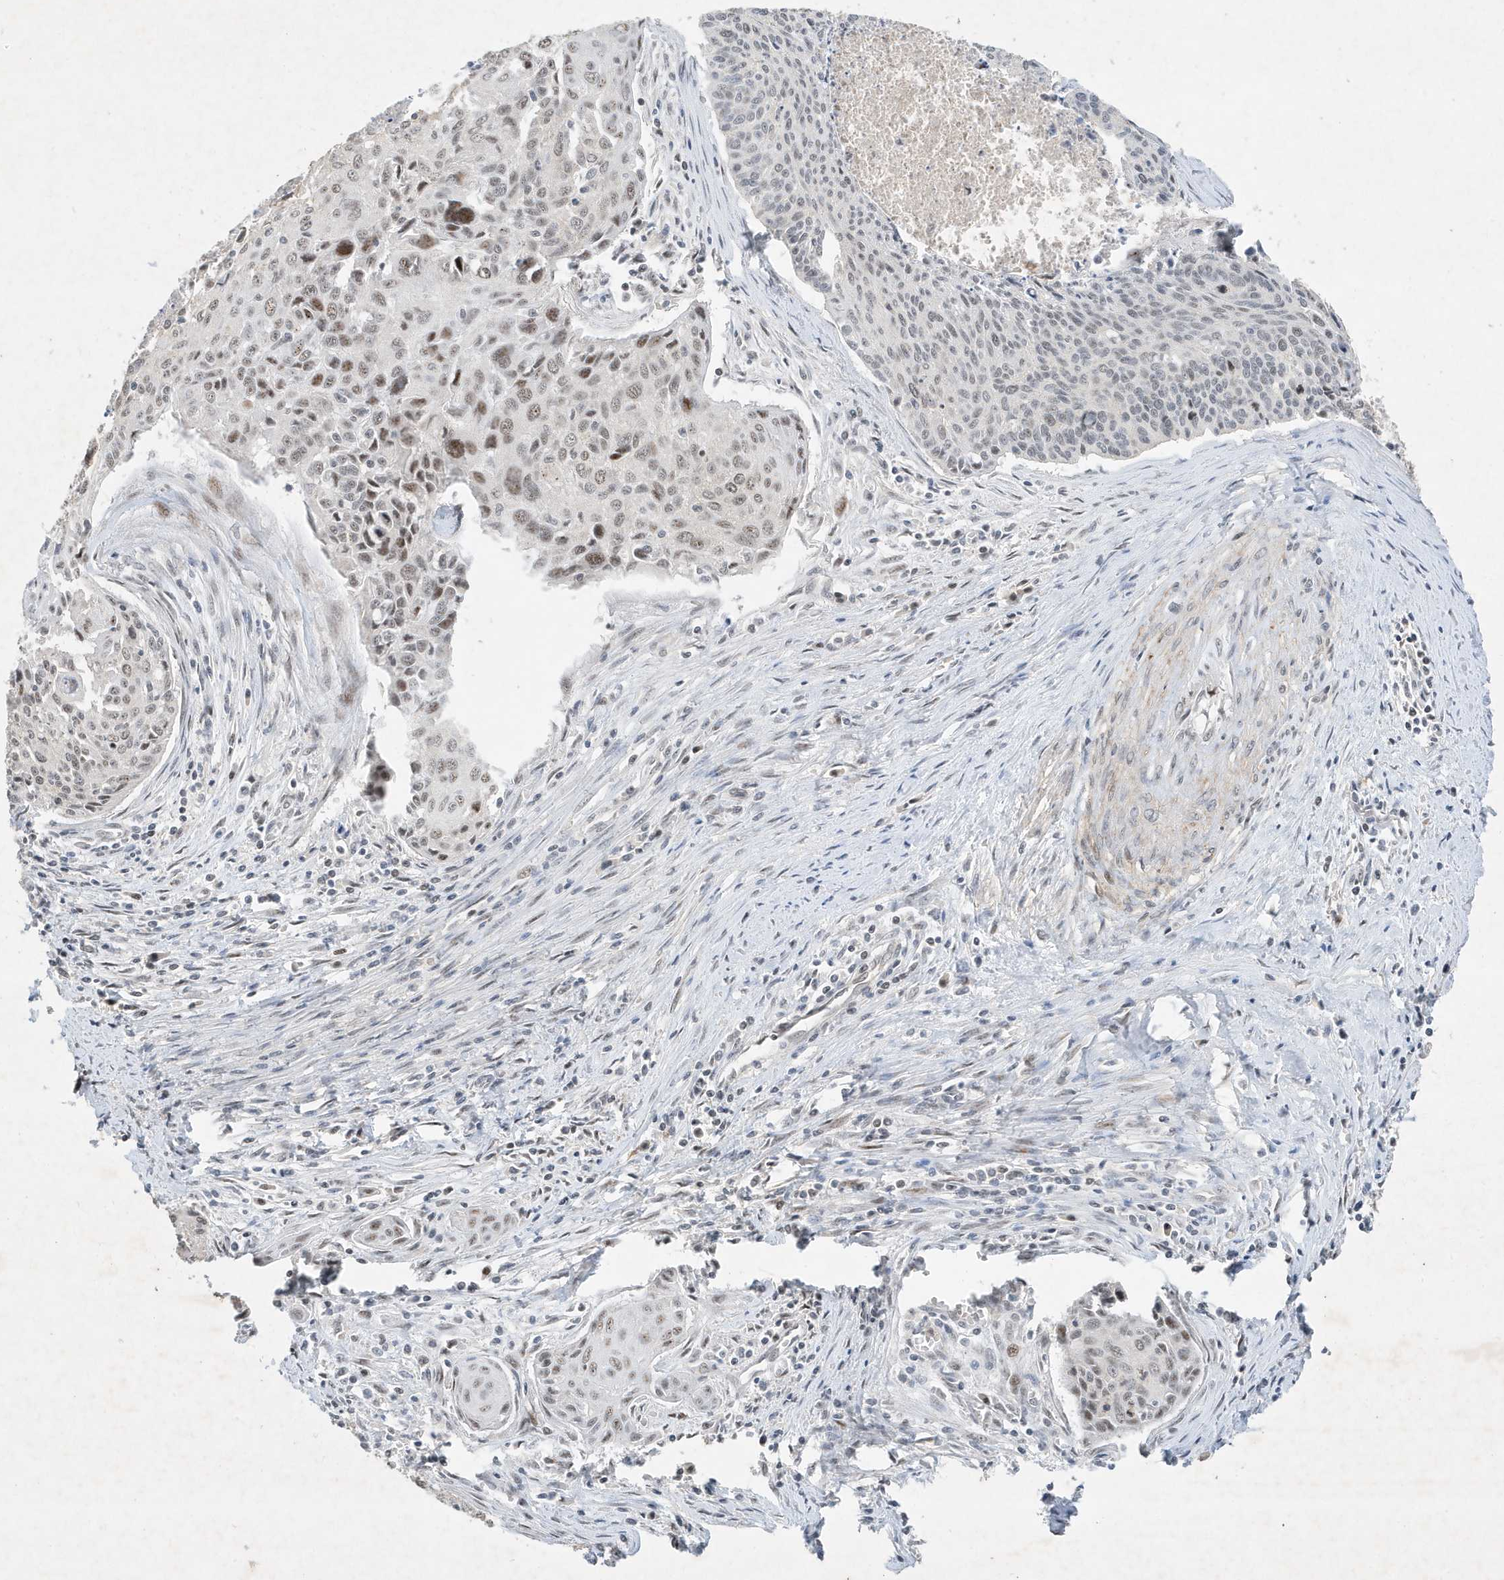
{"staining": {"intensity": "moderate", "quantity": "<25%", "location": "nuclear"}, "tissue": "cervical cancer", "cell_type": "Tumor cells", "image_type": "cancer", "snomed": [{"axis": "morphology", "description": "Squamous cell carcinoma, NOS"}, {"axis": "topography", "description": "Cervix"}], "caption": "High-magnification brightfield microscopy of cervical cancer stained with DAB (brown) and counterstained with hematoxylin (blue). tumor cells exhibit moderate nuclear expression is present in about<25% of cells. The staining is performed using DAB (3,3'-diaminobenzidine) brown chromogen to label protein expression. The nuclei are counter-stained blue using hematoxylin.", "gene": "MAST3", "patient": {"sex": "female", "age": 55}}